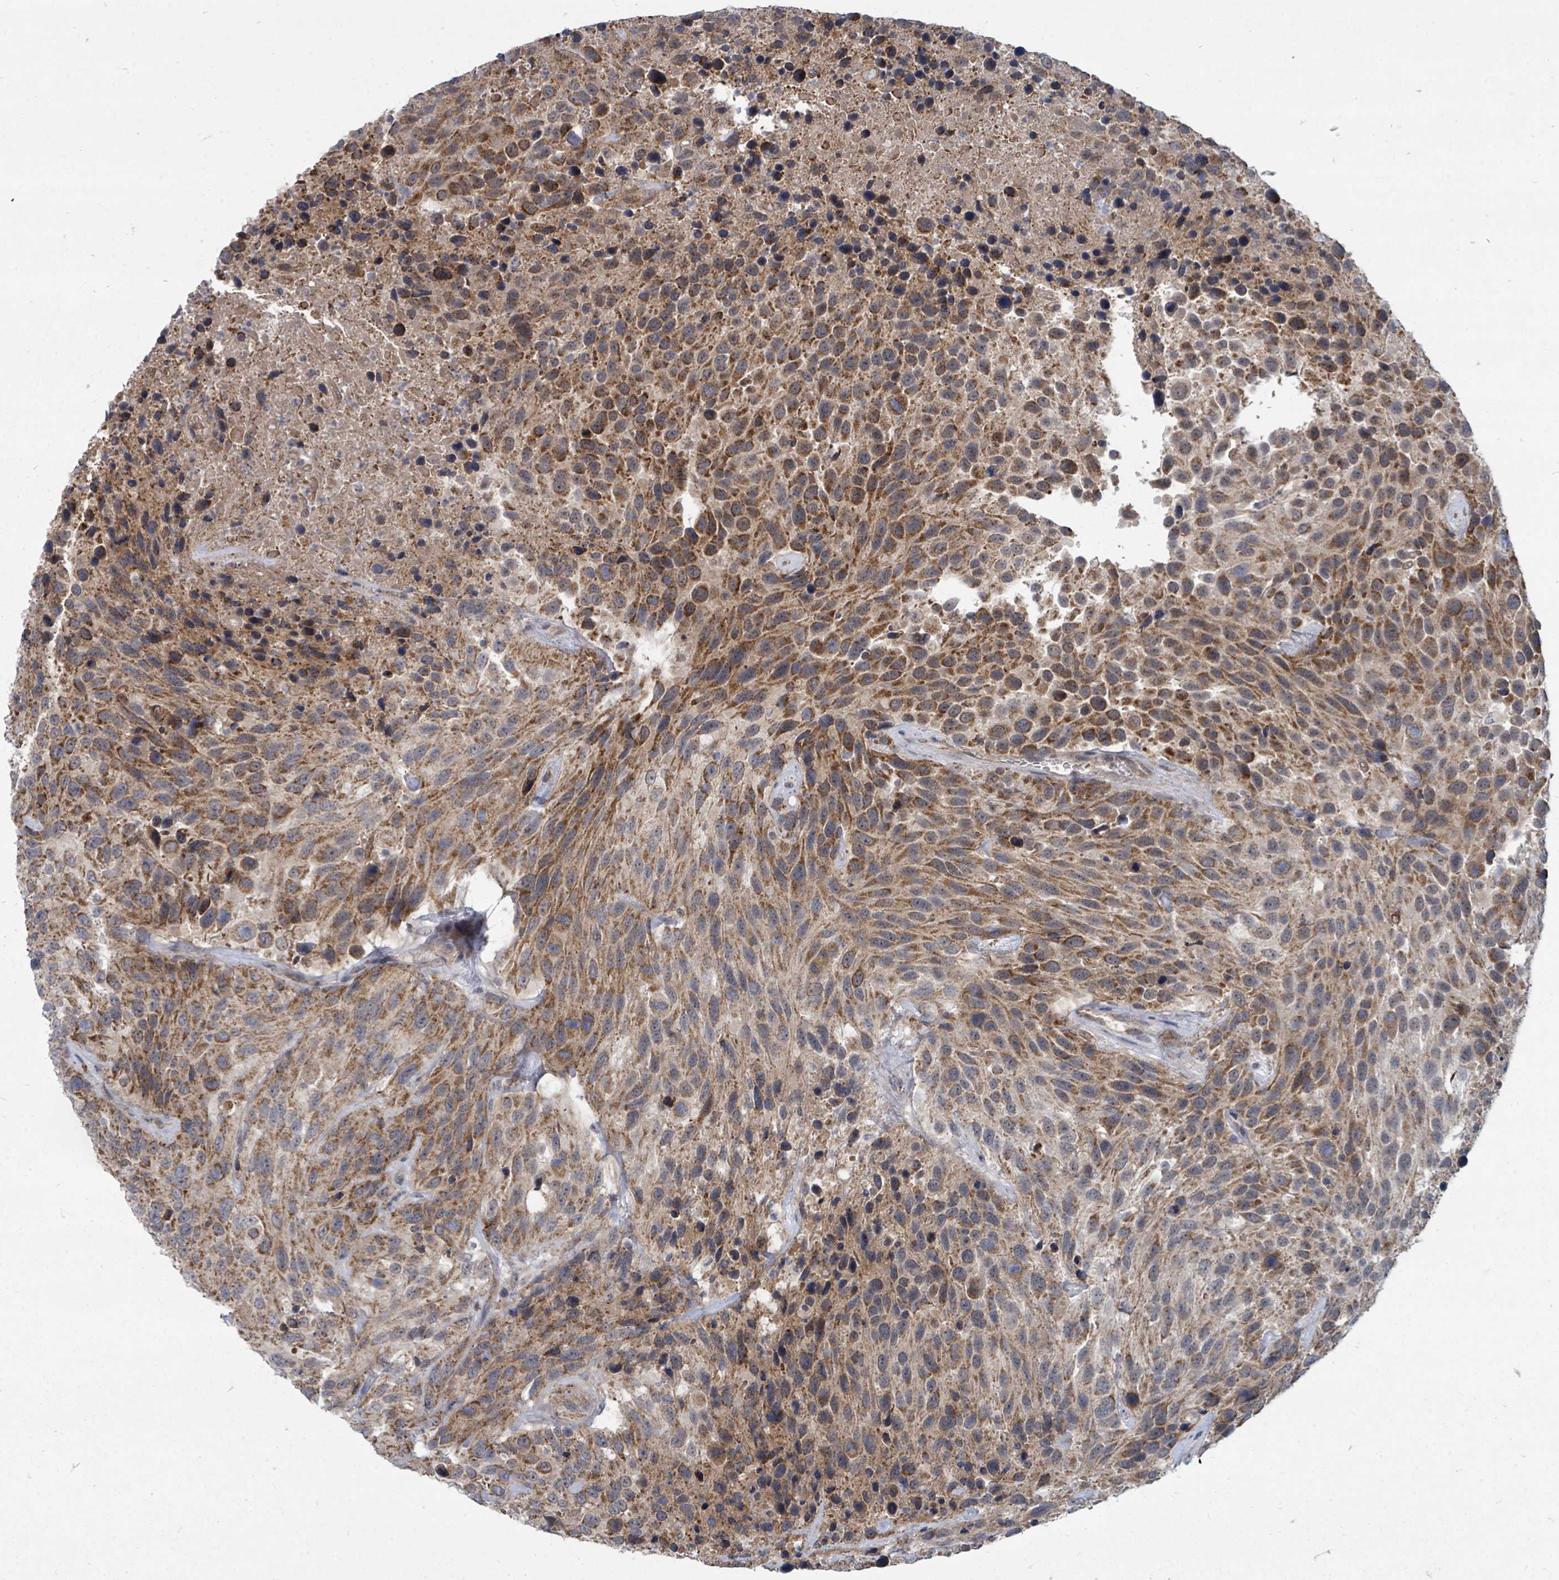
{"staining": {"intensity": "strong", "quantity": ">75%", "location": "cytoplasmic/membranous"}, "tissue": "urothelial cancer", "cell_type": "Tumor cells", "image_type": "cancer", "snomed": [{"axis": "morphology", "description": "Urothelial carcinoma, High grade"}, {"axis": "topography", "description": "Urinary bladder"}], "caption": "Urothelial cancer was stained to show a protein in brown. There is high levels of strong cytoplasmic/membranous staining in approximately >75% of tumor cells.", "gene": "MAGOHB", "patient": {"sex": "female", "age": 70}}